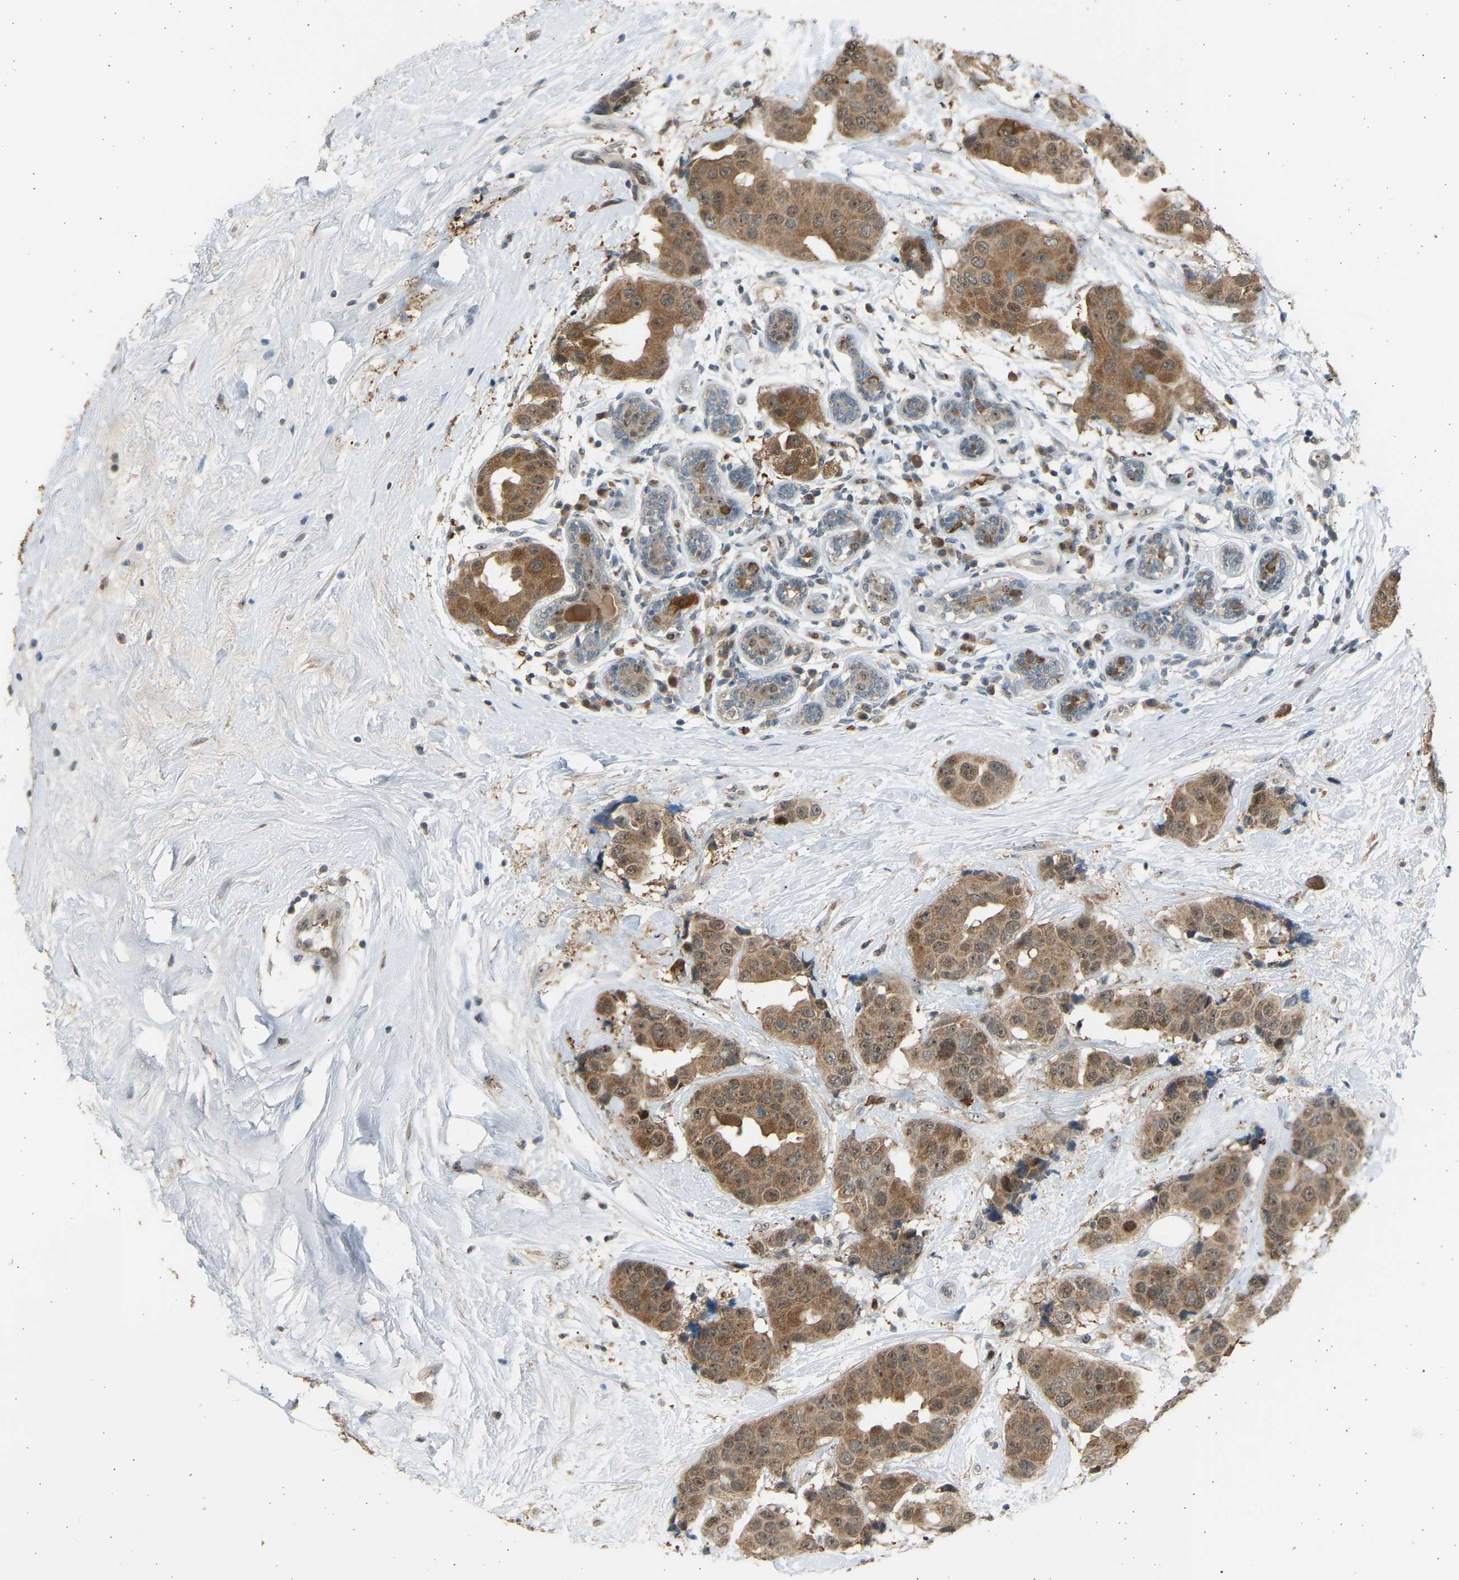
{"staining": {"intensity": "moderate", "quantity": ">75%", "location": "cytoplasmic/membranous,nuclear"}, "tissue": "breast cancer", "cell_type": "Tumor cells", "image_type": "cancer", "snomed": [{"axis": "morphology", "description": "Normal tissue, NOS"}, {"axis": "morphology", "description": "Duct carcinoma"}, {"axis": "topography", "description": "Breast"}], "caption": "The photomicrograph demonstrates immunohistochemical staining of intraductal carcinoma (breast). There is moderate cytoplasmic/membranous and nuclear positivity is identified in approximately >75% of tumor cells. (brown staining indicates protein expression, while blue staining denotes nuclei).", "gene": "BIRC2", "patient": {"sex": "female", "age": 39}}